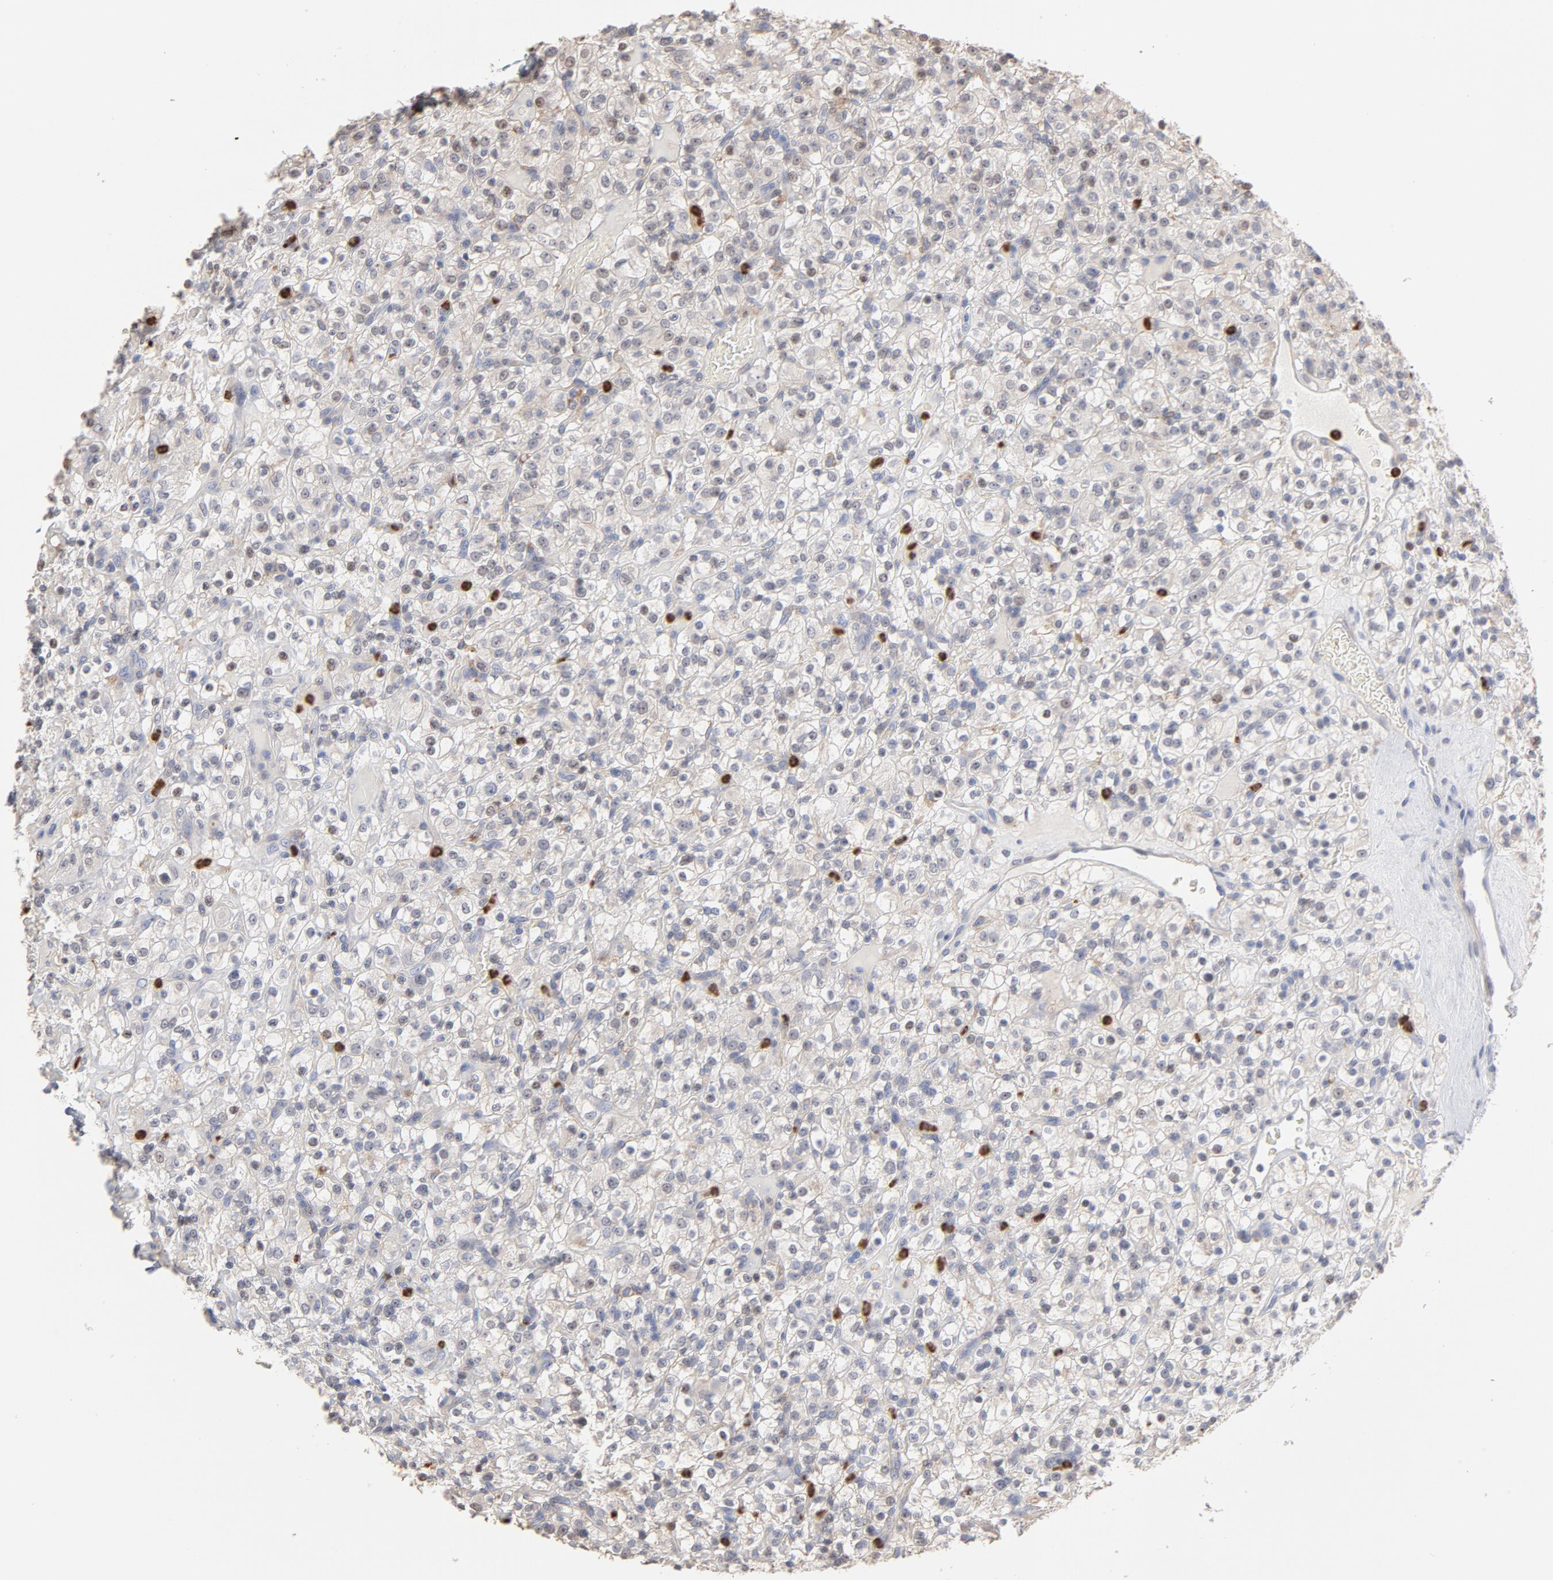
{"staining": {"intensity": "weak", "quantity": "25%-75%", "location": "cytoplasmic/membranous"}, "tissue": "renal cancer", "cell_type": "Tumor cells", "image_type": "cancer", "snomed": [{"axis": "morphology", "description": "Normal tissue, NOS"}, {"axis": "morphology", "description": "Adenocarcinoma, NOS"}, {"axis": "topography", "description": "Kidney"}], "caption": "This photomicrograph reveals immunohistochemistry (IHC) staining of renal cancer (adenocarcinoma), with low weak cytoplasmic/membranous positivity in approximately 25%-75% of tumor cells.", "gene": "PNMA1", "patient": {"sex": "female", "age": 72}}